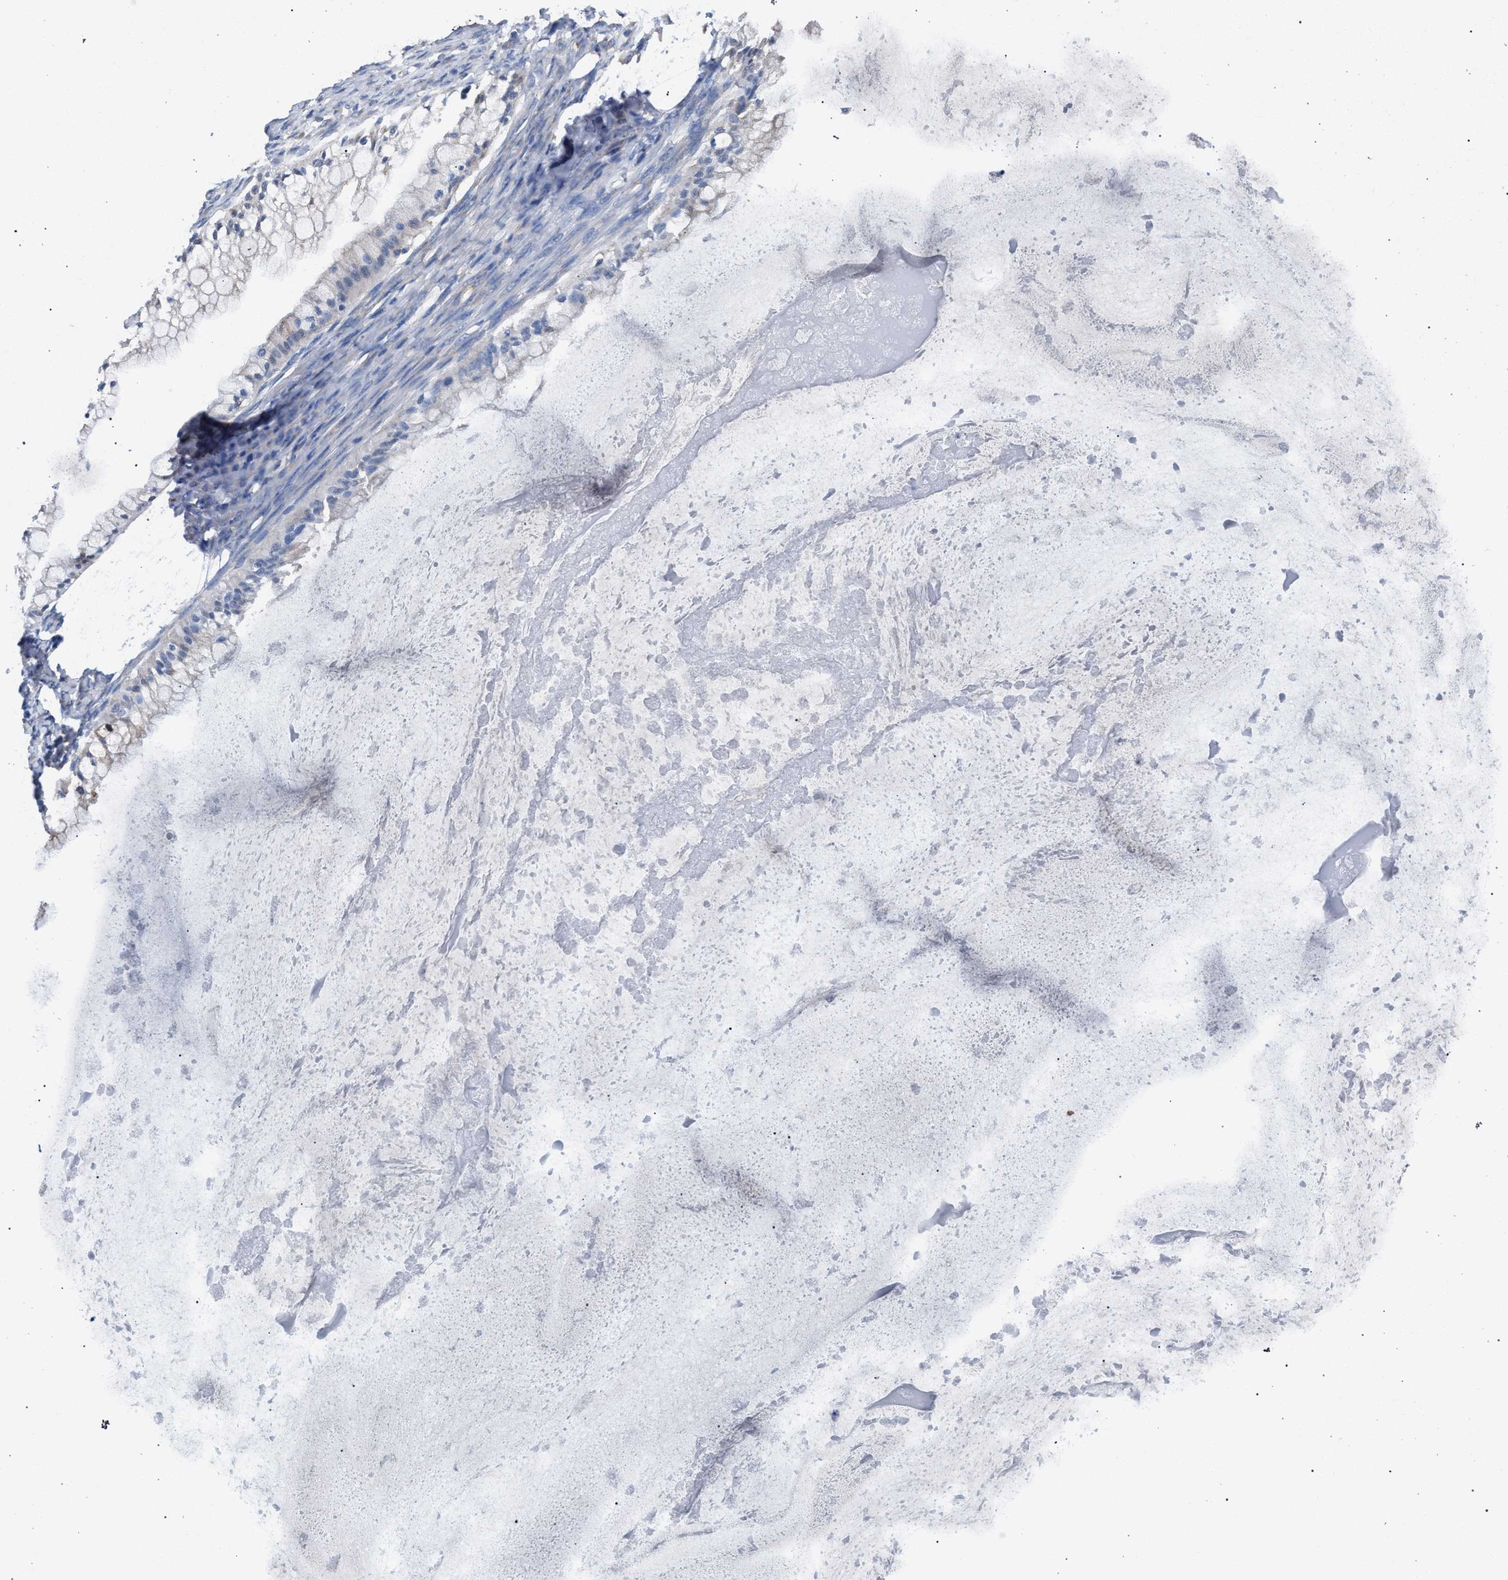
{"staining": {"intensity": "negative", "quantity": "none", "location": "none"}, "tissue": "ovarian cancer", "cell_type": "Tumor cells", "image_type": "cancer", "snomed": [{"axis": "morphology", "description": "Cystadenocarcinoma, mucinous, NOS"}, {"axis": "topography", "description": "Ovary"}], "caption": "Tumor cells show no significant positivity in ovarian mucinous cystadenocarcinoma.", "gene": "CRYZ", "patient": {"sex": "female", "age": 57}}